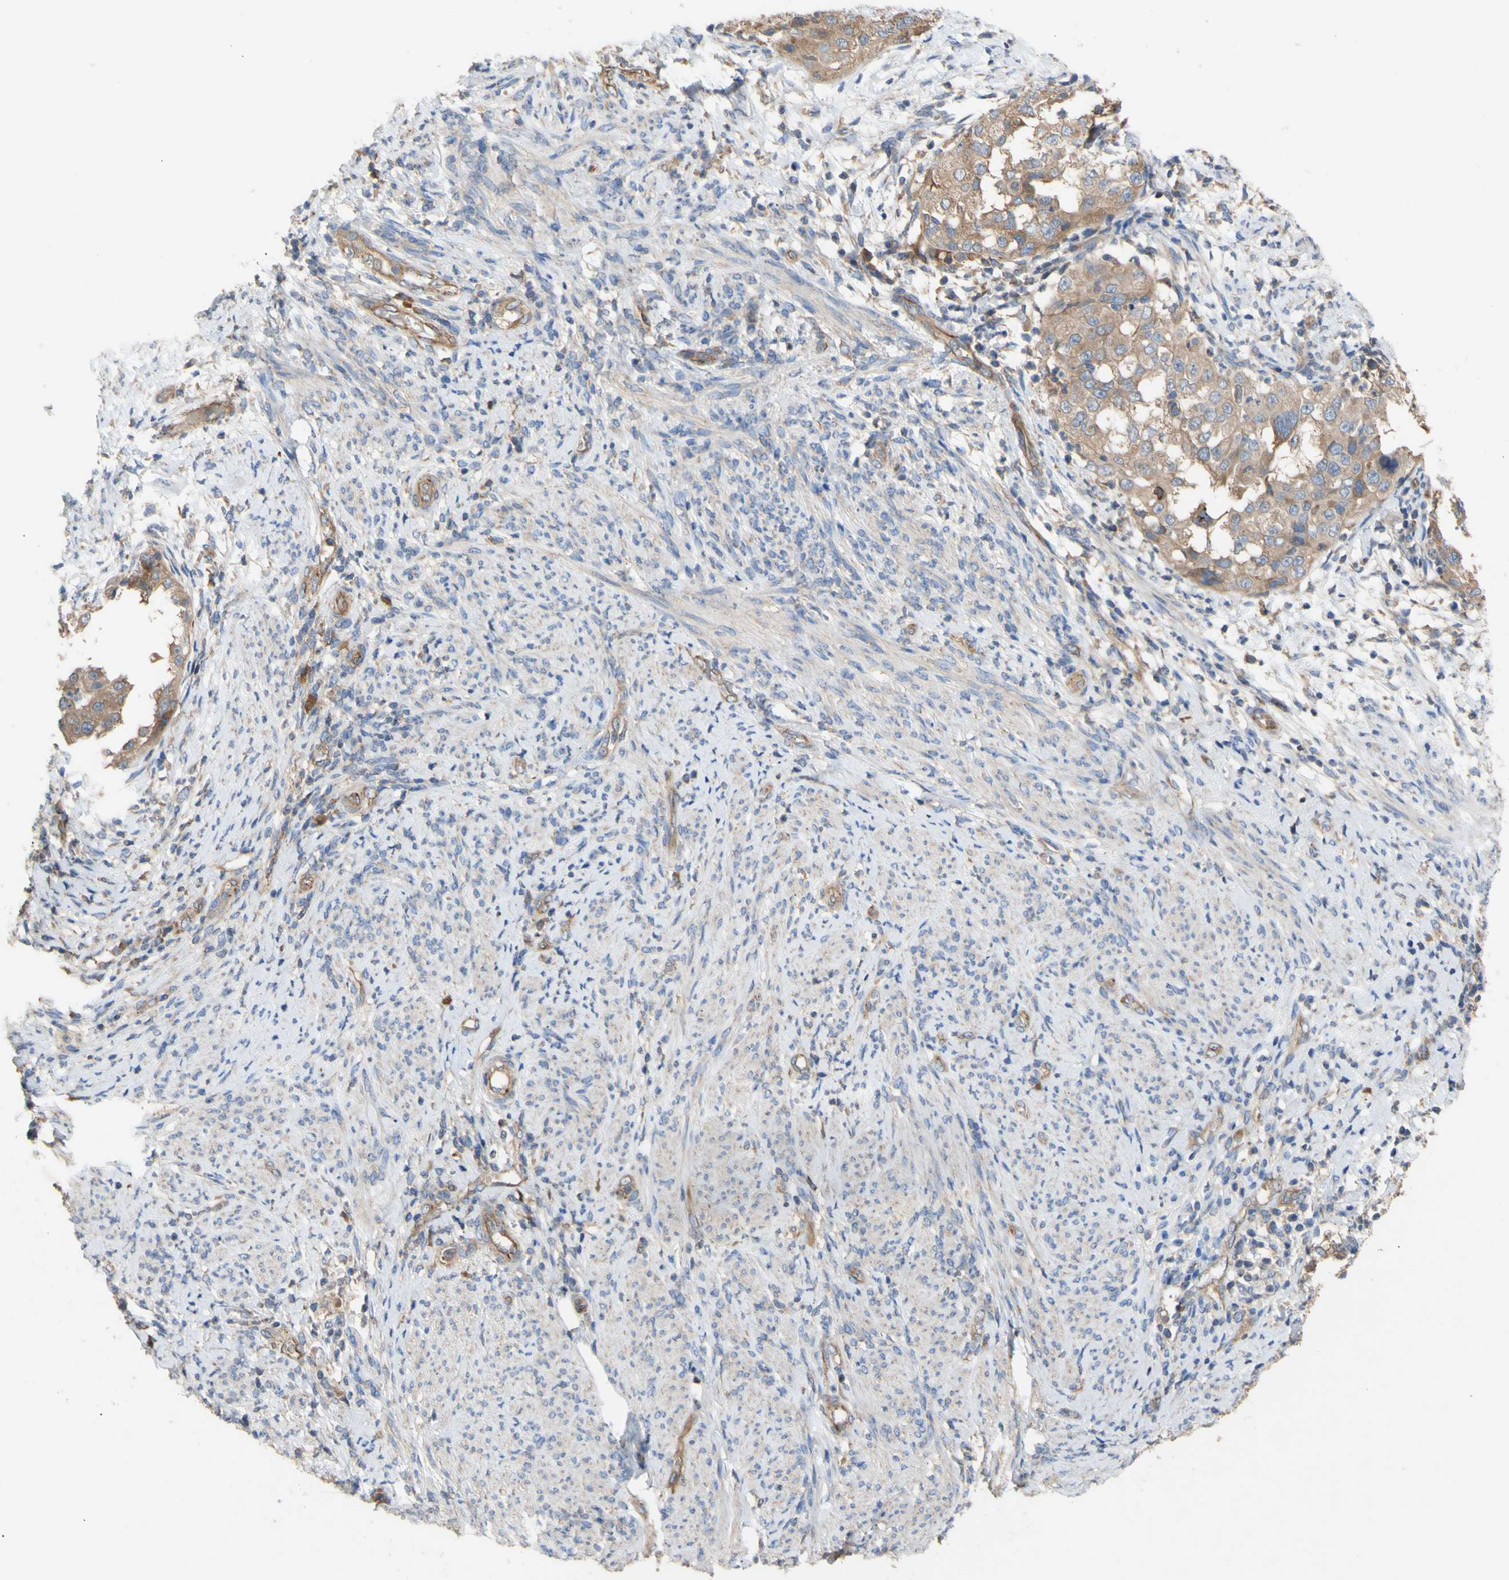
{"staining": {"intensity": "moderate", "quantity": ">75%", "location": "cytoplasmic/membranous"}, "tissue": "endometrial cancer", "cell_type": "Tumor cells", "image_type": "cancer", "snomed": [{"axis": "morphology", "description": "Adenocarcinoma, NOS"}, {"axis": "topography", "description": "Endometrium"}], "caption": "Adenocarcinoma (endometrial) stained for a protein (brown) reveals moderate cytoplasmic/membranous positive expression in about >75% of tumor cells.", "gene": "EIF2S3", "patient": {"sex": "female", "age": 85}}